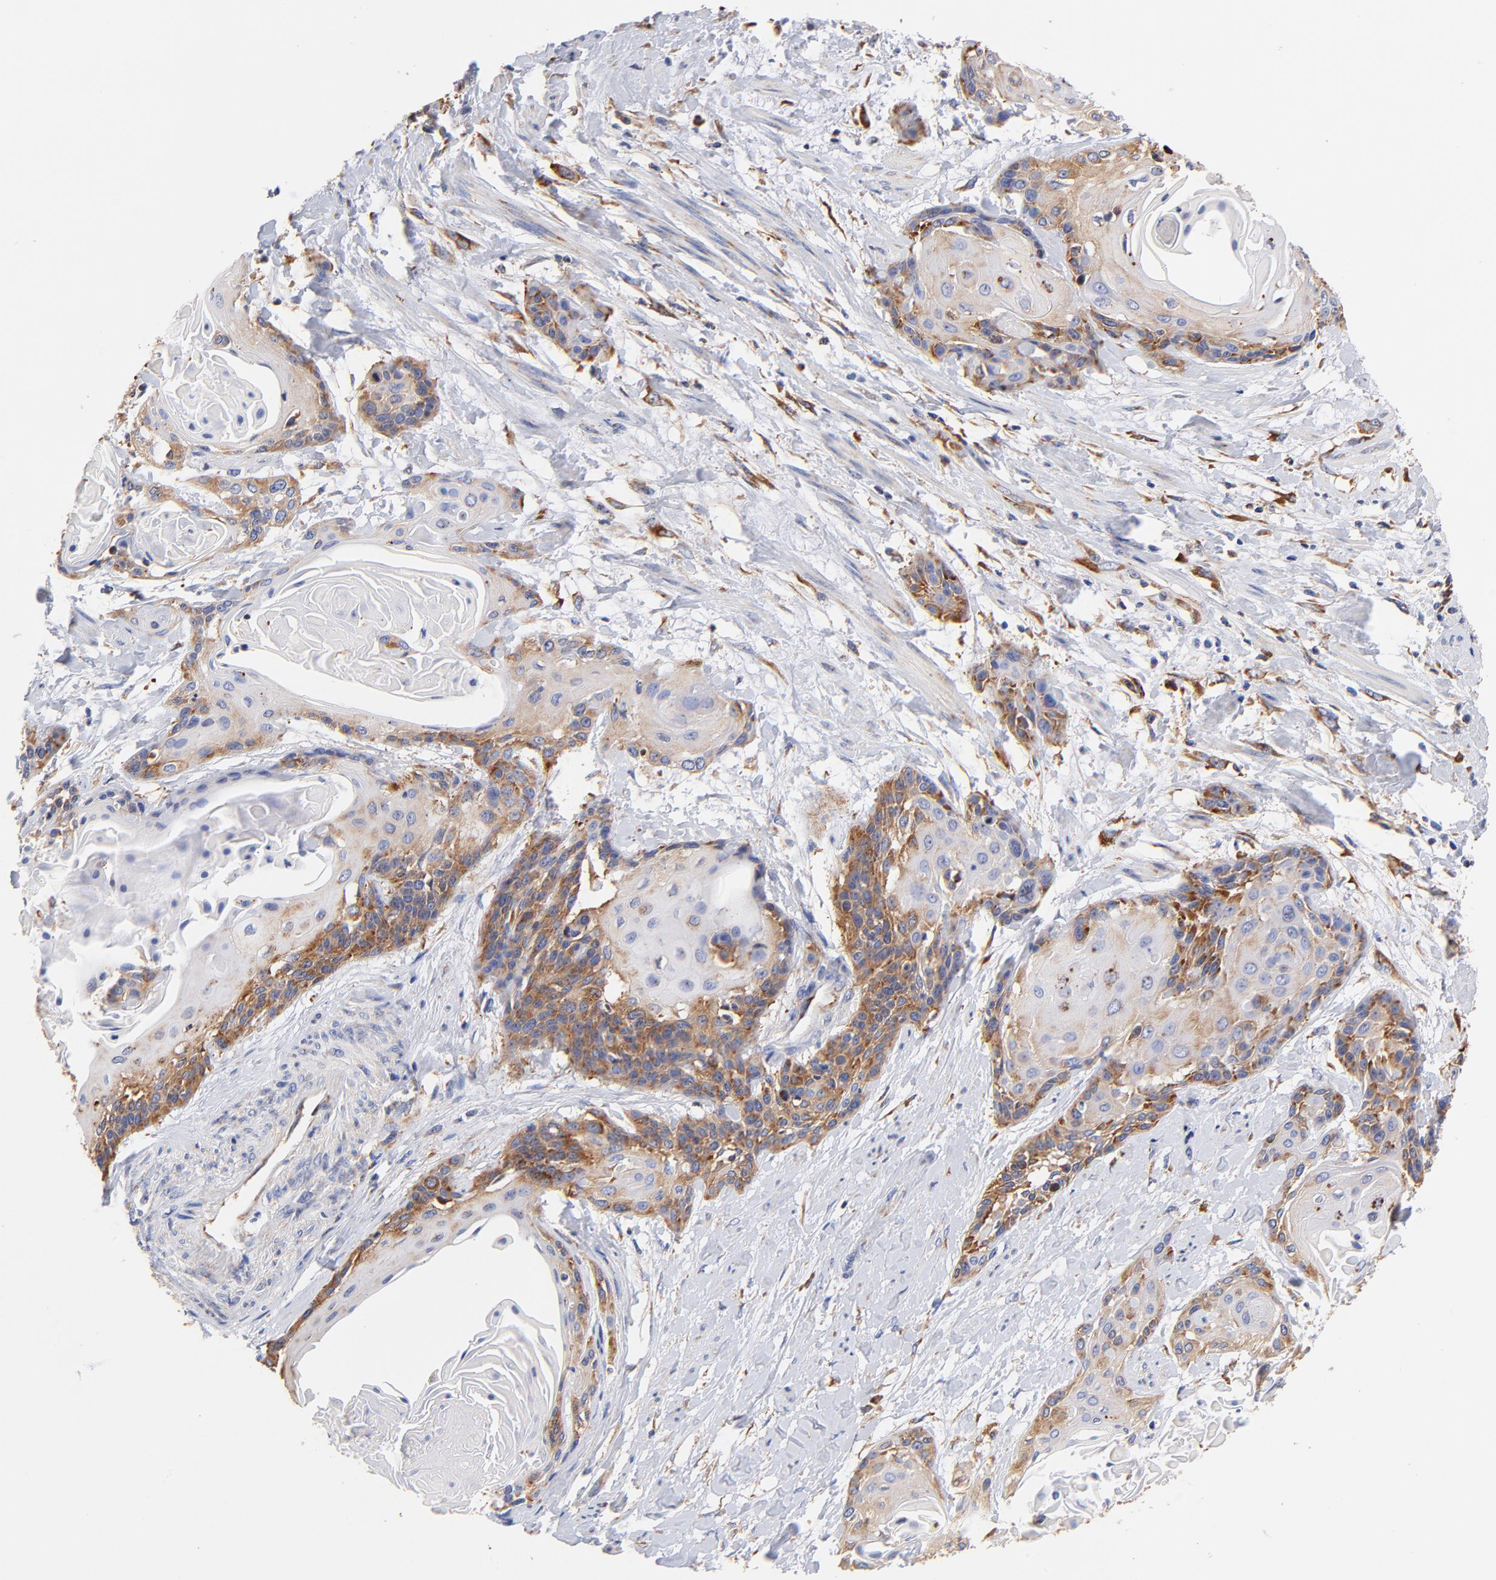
{"staining": {"intensity": "moderate", "quantity": ">75%", "location": "cytoplasmic/membranous"}, "tissue": "cervical cancer", "cell_type": "Tumor cells", "image_type": "cancer", "snomed": [{"axis": "morphology", "description": "Squamous cell carcinoma, NOS"}, {"axis": "topography", "description": "Cervix"}], "caption": "Moderate cytoplasmic/membranous protein positivity is identified in approximately >75% of tumor cells in cervical squamous cell carcinoma.", "gene": "RPL27", "patient": {"sex": "female", "age": 57}}